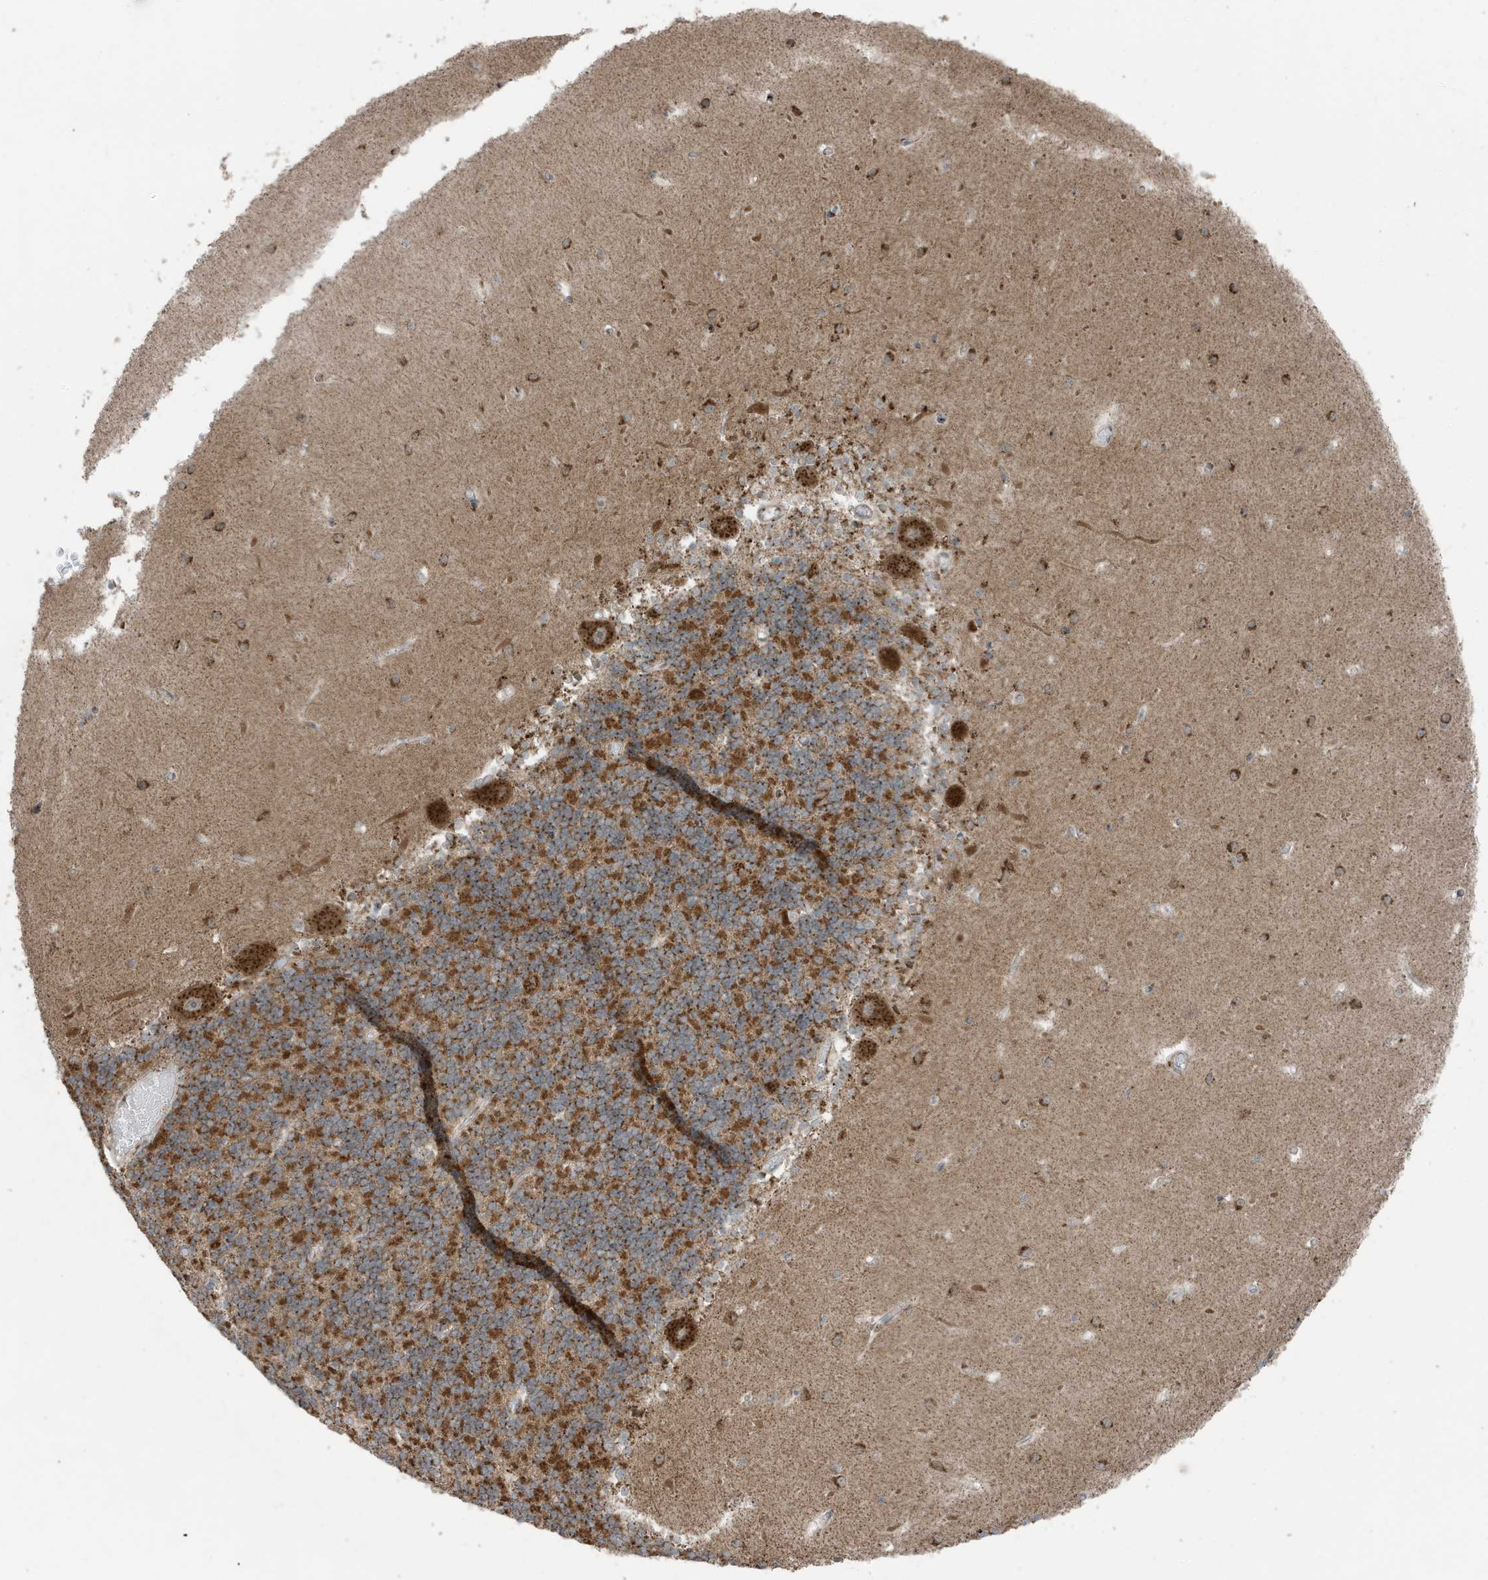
{"staining": {"intensity": "moderate", "quantity": "25%-75%", "location": "cytoplasmic/membranous"}, "tissue": "cerebellum", "cell_type": "Cells in granular layer", "image_type": "normal", "snomed": [{"axis": "morphology", "description": "Normal tissue, NOS"}, {"axis": "topography", "description": "Cerebellum"}], "caption": "Protein positivity by IHC shows moderate cytoplasmic/membranous expression in approximately 25%-75% of cells in granular layer in normal cerebellum. The staining was performed using DAB (3,3'-diaminobenzidine) to visualize the protein expression in brown, while the nuclei were stained in blue with hematoxylin (Magnification: 20x).", "gene": "GOLGA4", "patient": {"sex": "male", "age": 37}}